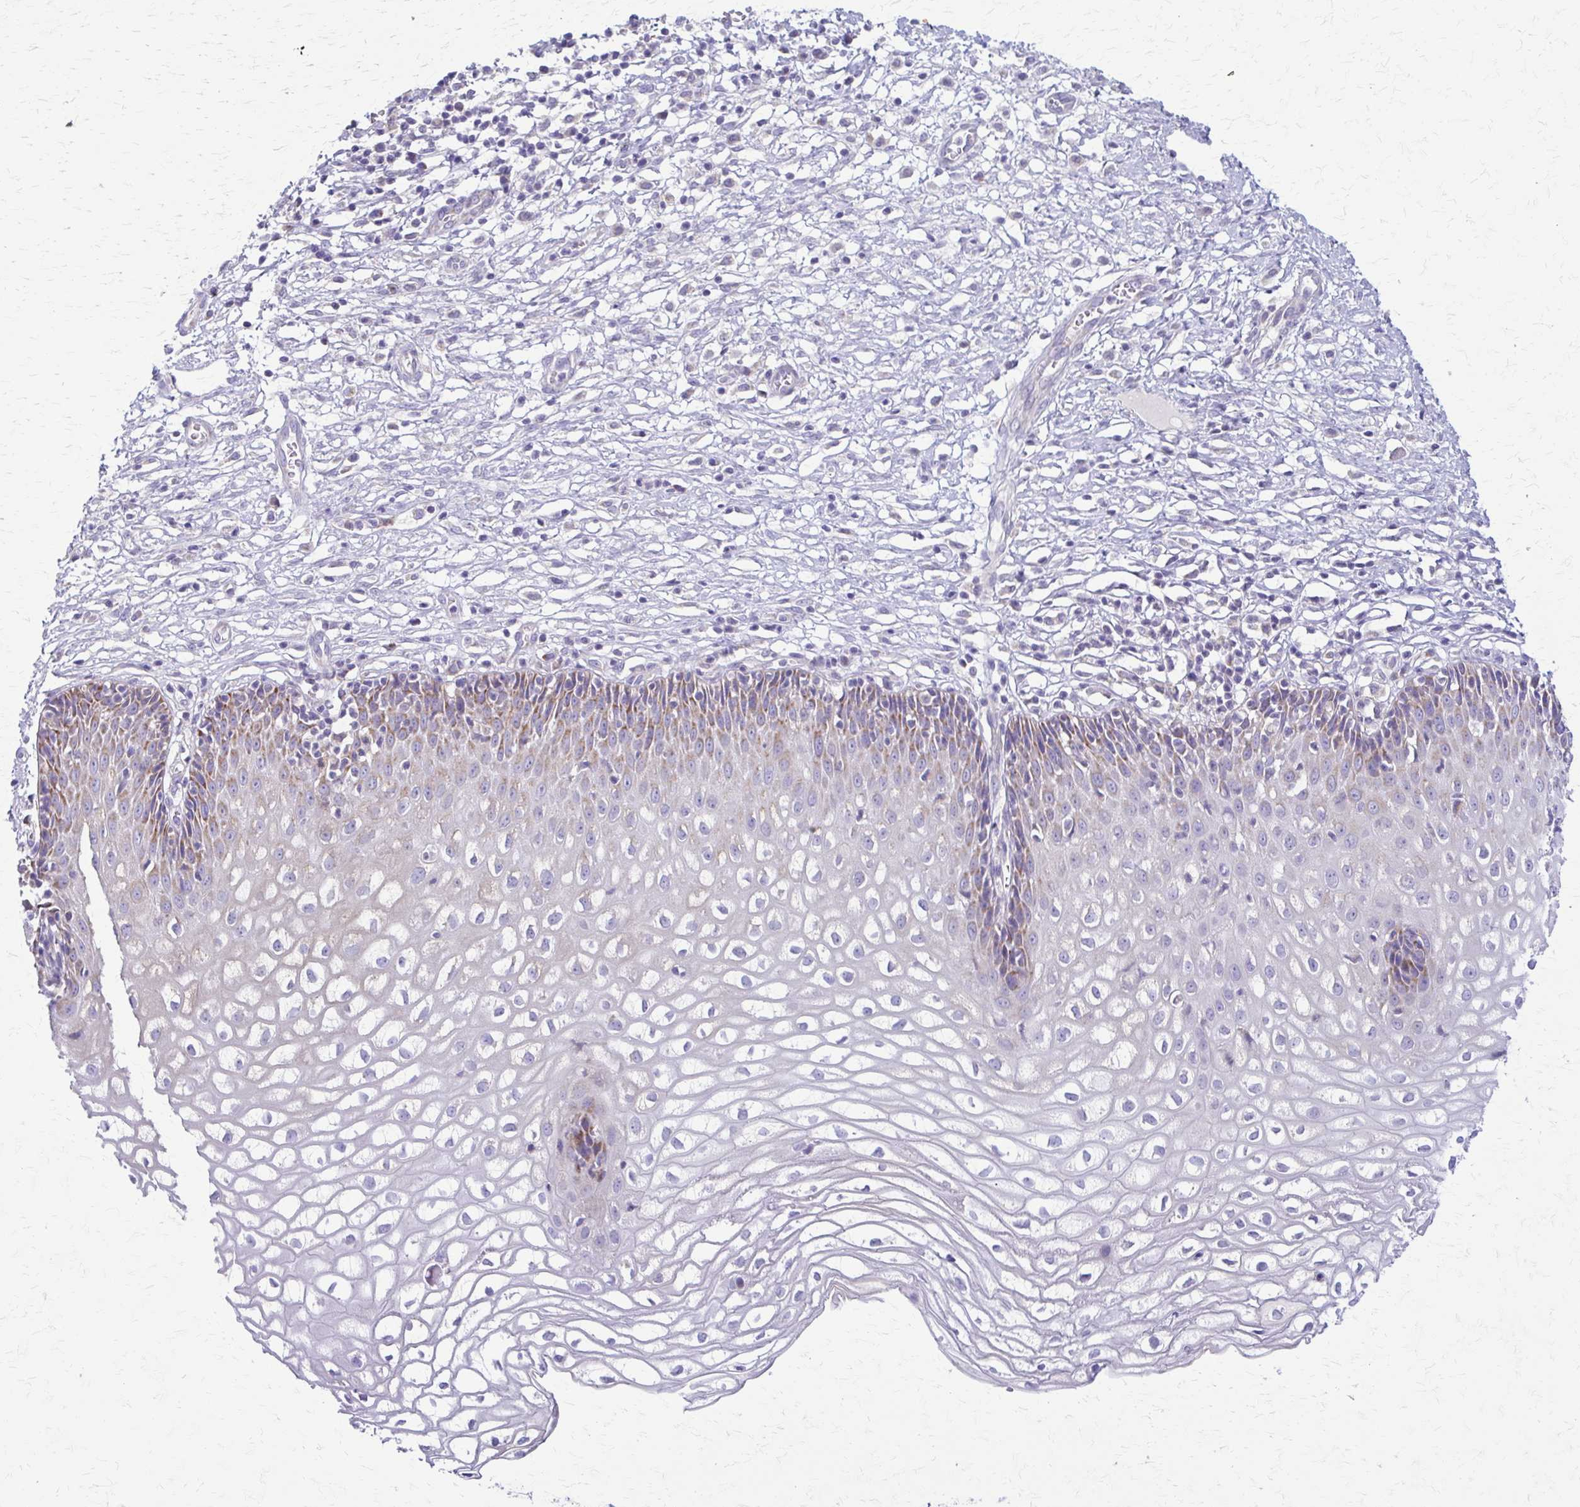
{"staining": {"intensity": "negative", "quantity": "none", "location": "none"}, "tissue": "cervix", "cell_type": "Glandular cells", "image_type": "normal", "snomed": [{"axis": "morphology", "description": "Normal tissue, NOS"}, {"axis": "topography", "description": "Cervix"}], "caption": "There is no significant expression in glandular cells of cervix. Brightfield microscopy of immunohistochemistry (IHC) stained with DAB (brown) and hematoxylin (blue), captured at high magnification.", "gene": "SAMD13", "patient": {"sex": "female", "age": 36}}